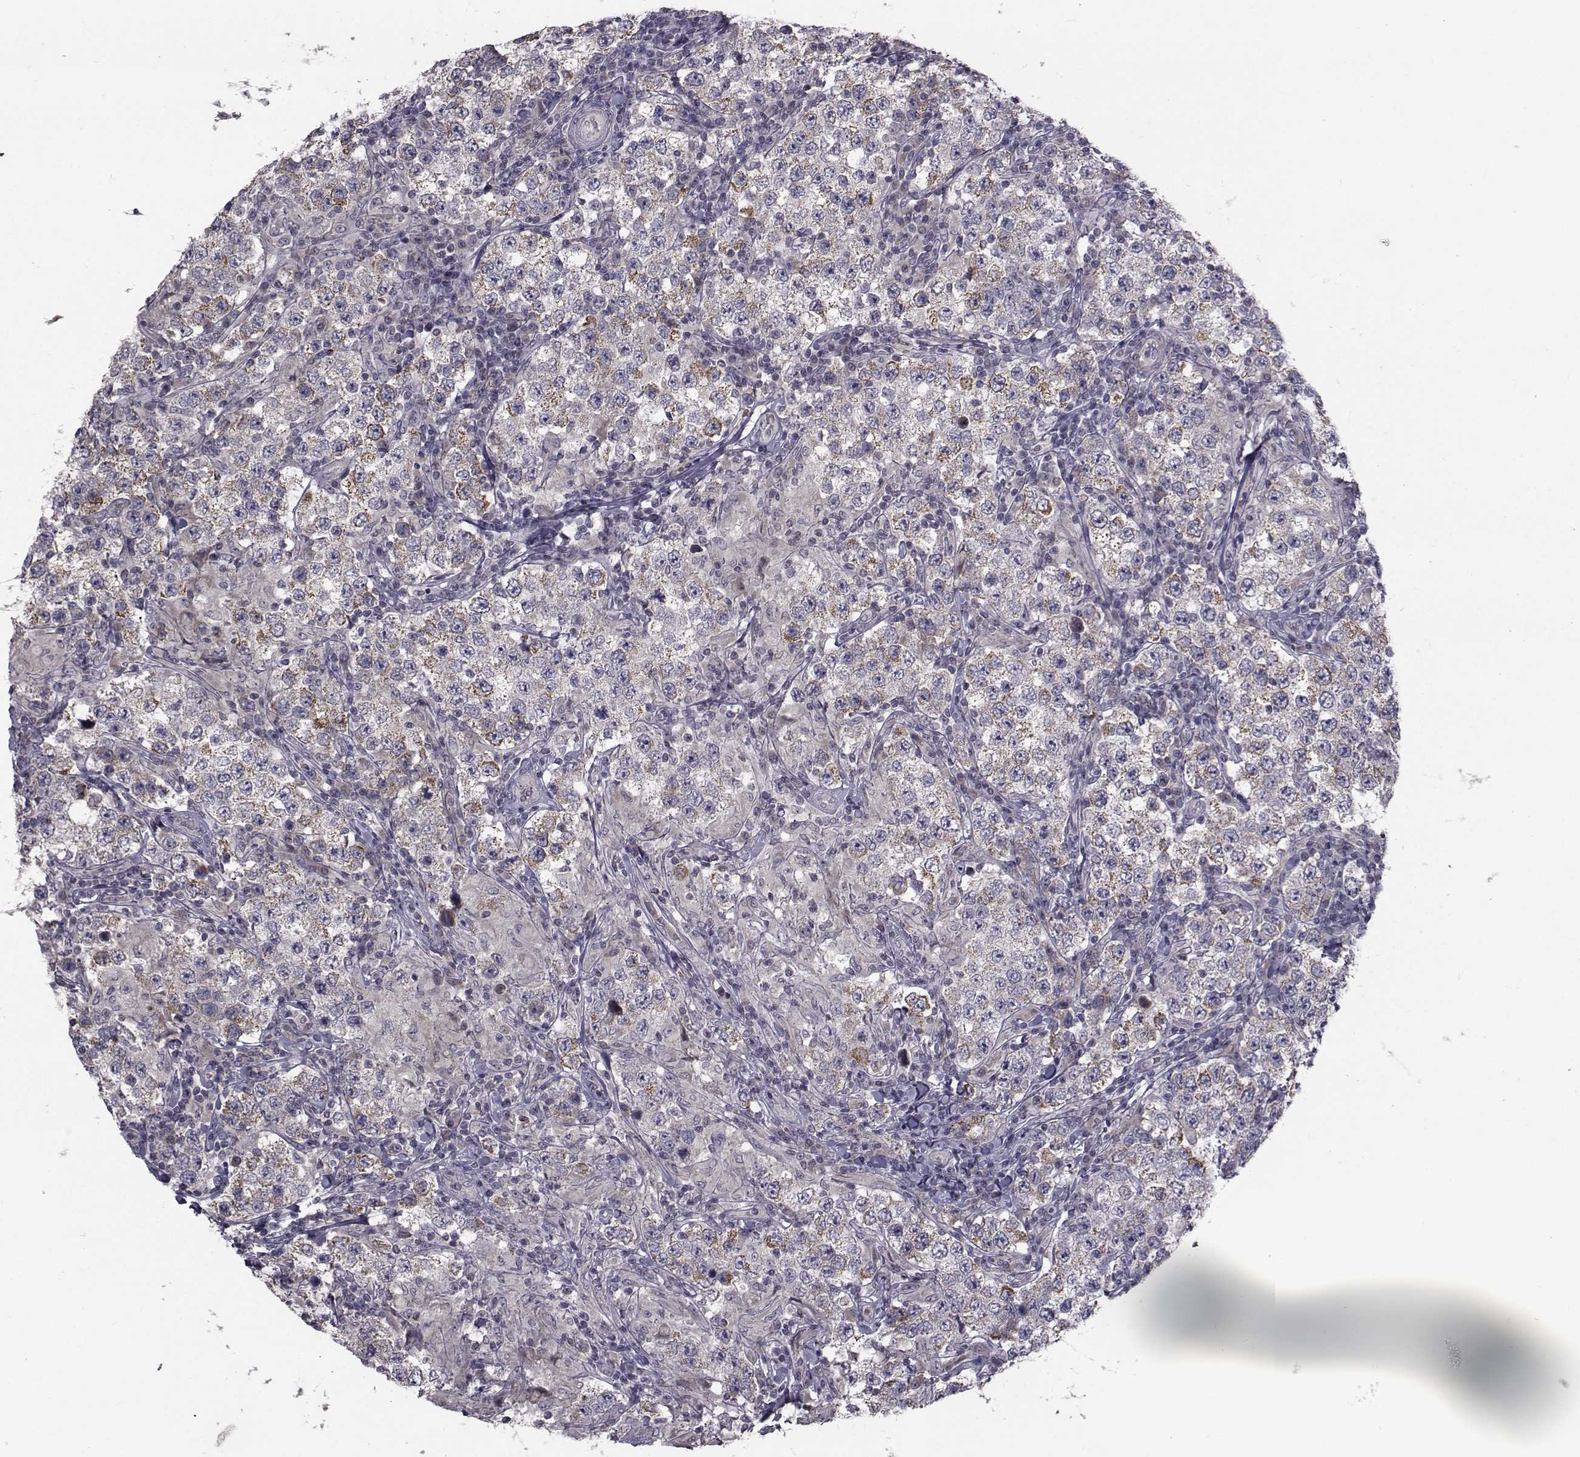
{"staining": {"intensity": "moderate", "quantity": ">75%", "location": "cytoplasmic/membranous"}, "tissue": "testis cancer", "cell_type": "Tumor cells", "image_type": "cancer", "snomed": [{"axis": "morphology", "description": "Seminoma, NOS"}, {"axis": "morphology", "description": "Carcinoma, Embryonal, NOS"}, {"axis": "topography", "description": "Testis"}], "caption": "A high-resolution histopathology image shows immunohistochemistry staining of embryonal carcinoma (testis), which shows moderate cytoplasmic/membranous staining in approximately >75% of tumor cells.", "gene": "FDXR", "patient": {"sex": "male", "age": 41}}